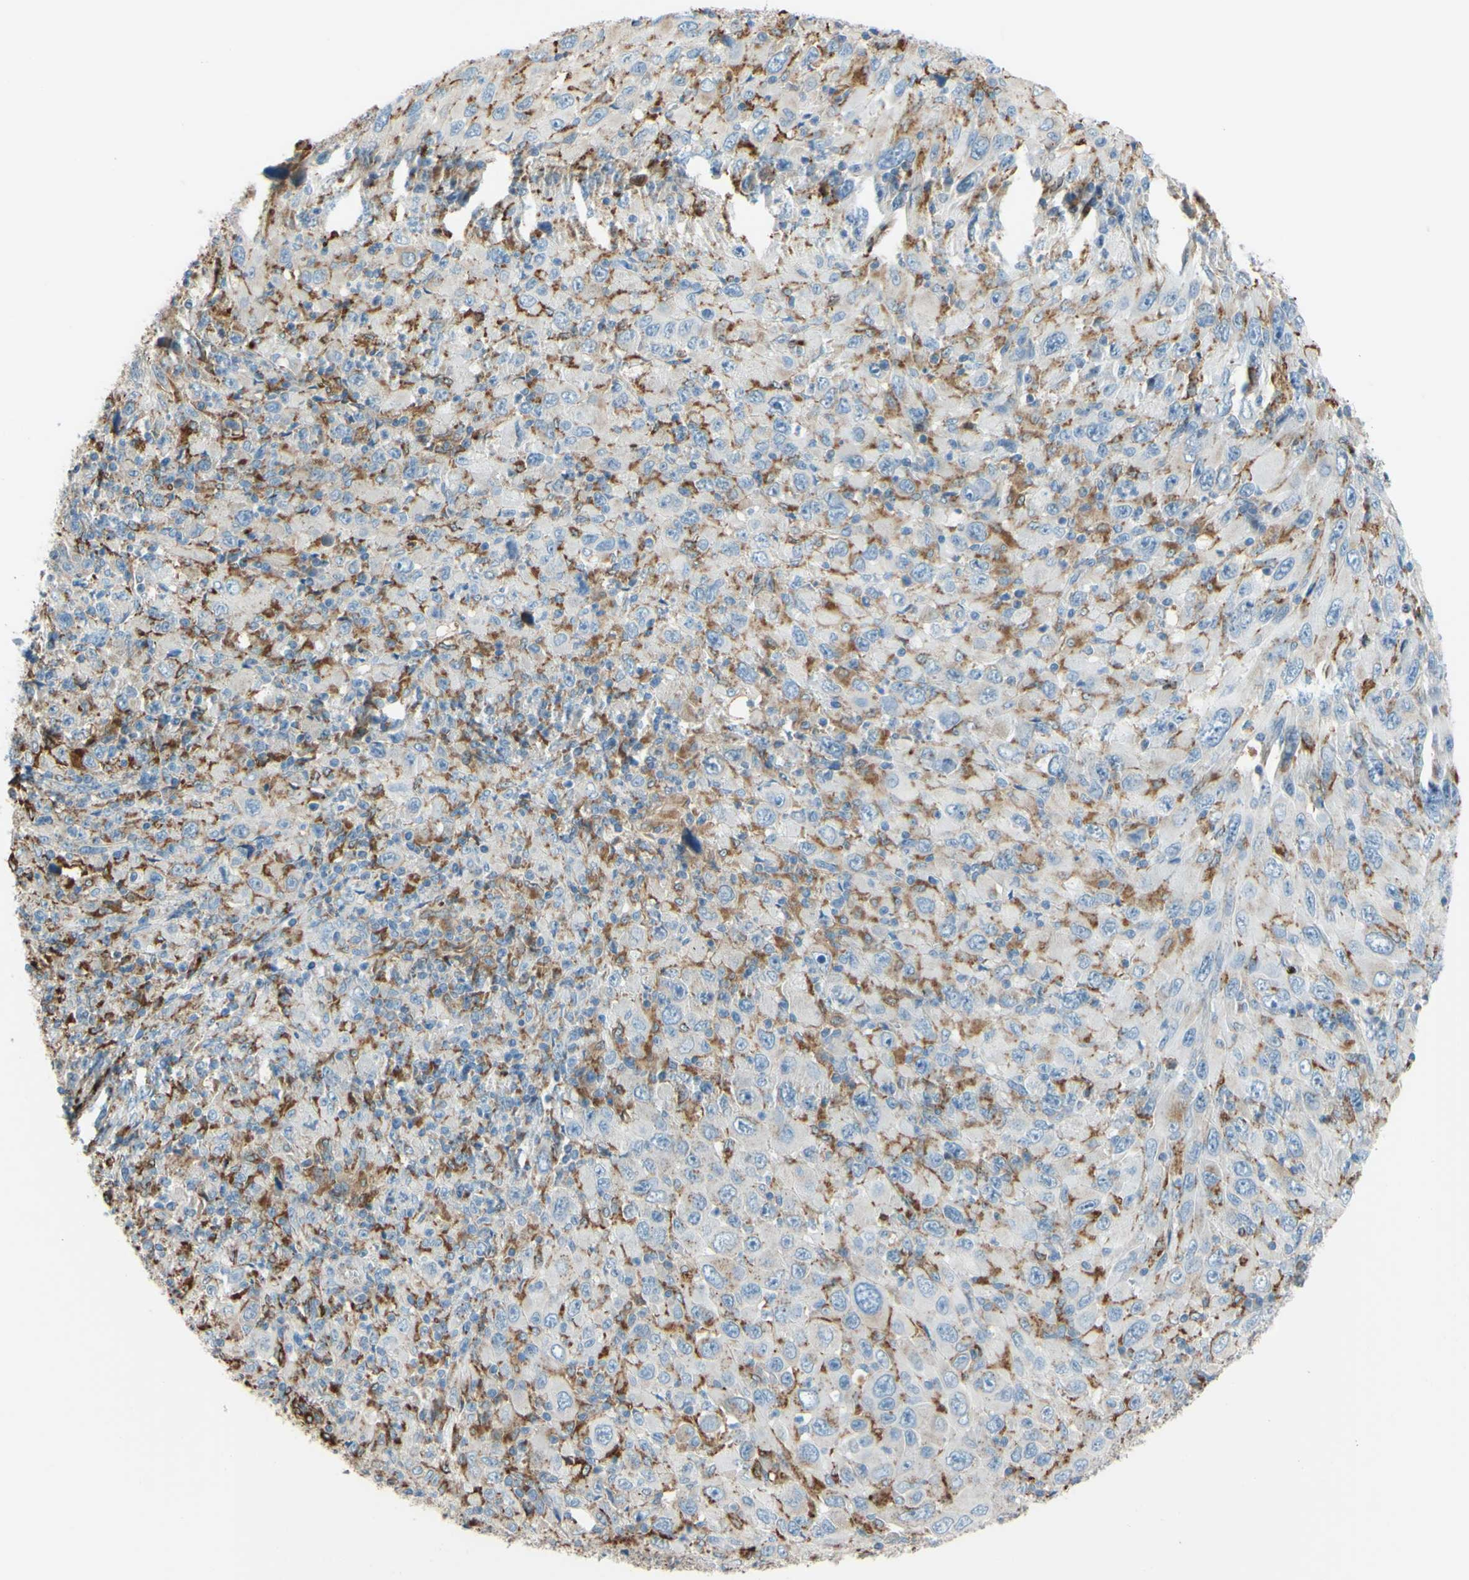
{"staining": {"intensity": "weak", "quantity": "25%-75%", "location": "cytoplasmic/membranous"}, "tissue": "melanoma", "cell_type": "Tumor cells", "image_type": "cancer", "snomed": [{"axis": "morphology", "description": "Malignant melanoma, Metastatic site"}, {"axis": "topography", "description": "Skin"}], "caption": "This image demonstrates IHC staining of human melanoma, with low weak cytoplasmic/membranous positivity in about 25%-75% of tumor cells.", "gene": "CTSD", "patient": {"sex": "female", "age": 56}}